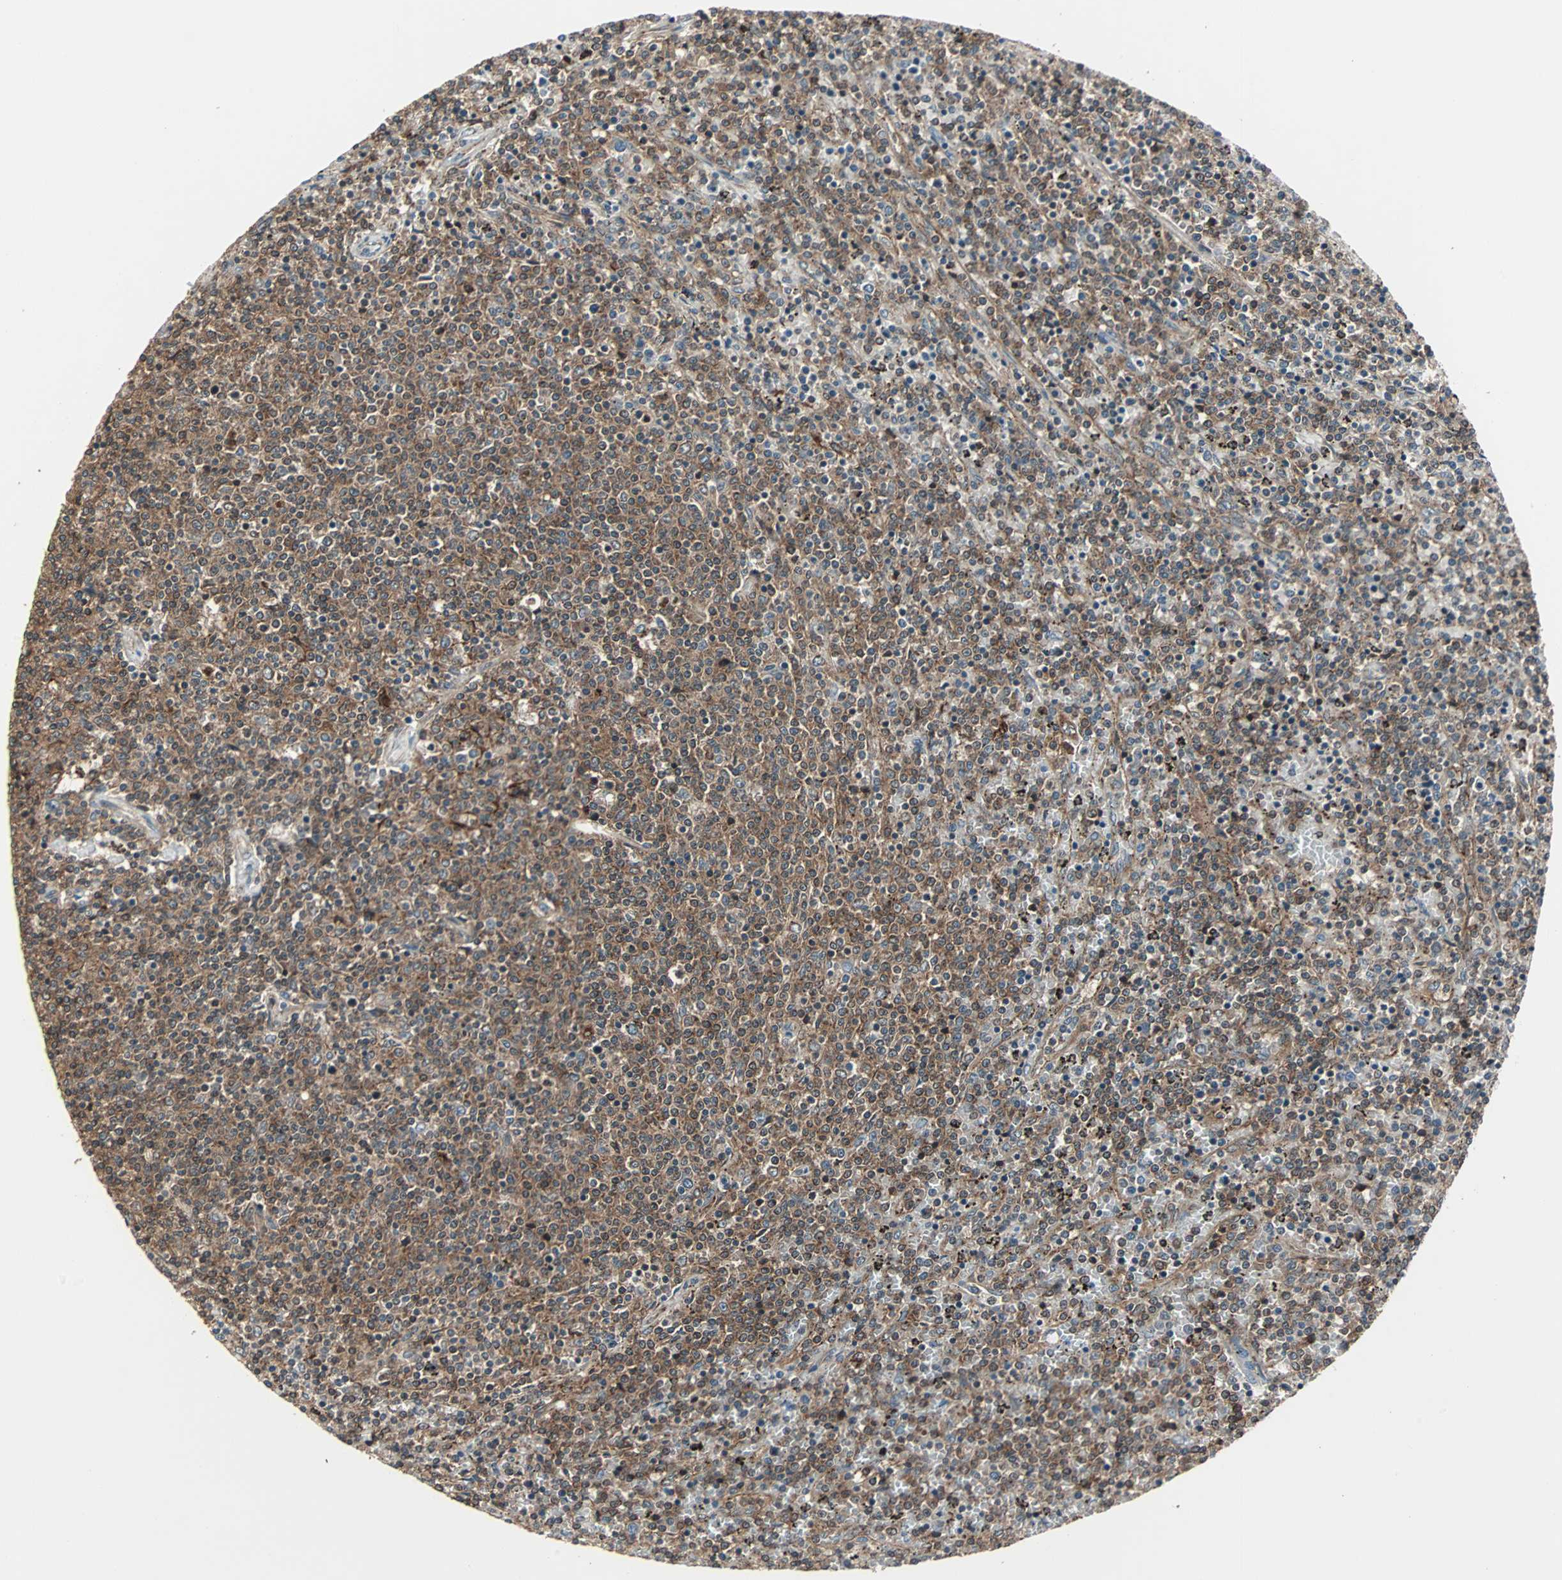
{"staining": {"intensity": "strong", "quantity": ">75%", "location": "cytoplasmic/membranous"}, "tissue": "lymphoma", "cell_type": "Tumor cells", "image_type": "cancer", "snomed": [{"axis": "morphology", "description": "Malignant lymphoma, non-Hodgkin's type, Low grade"}, {"axis": "topography", "description": "Spleen"}], "caption": "An IHC image of neoplastic tissue is shown. Protein staining in brown labels strong cytoplasmic/membranous positivity in malignant lymphoma, non-Hodgkin's type (low-grade) within tumor cells. (Brightfield microscopy of DAB IHC at high magnification).", "gene": "RAB7A", "patient": {"sex": "female", "age": 50}}